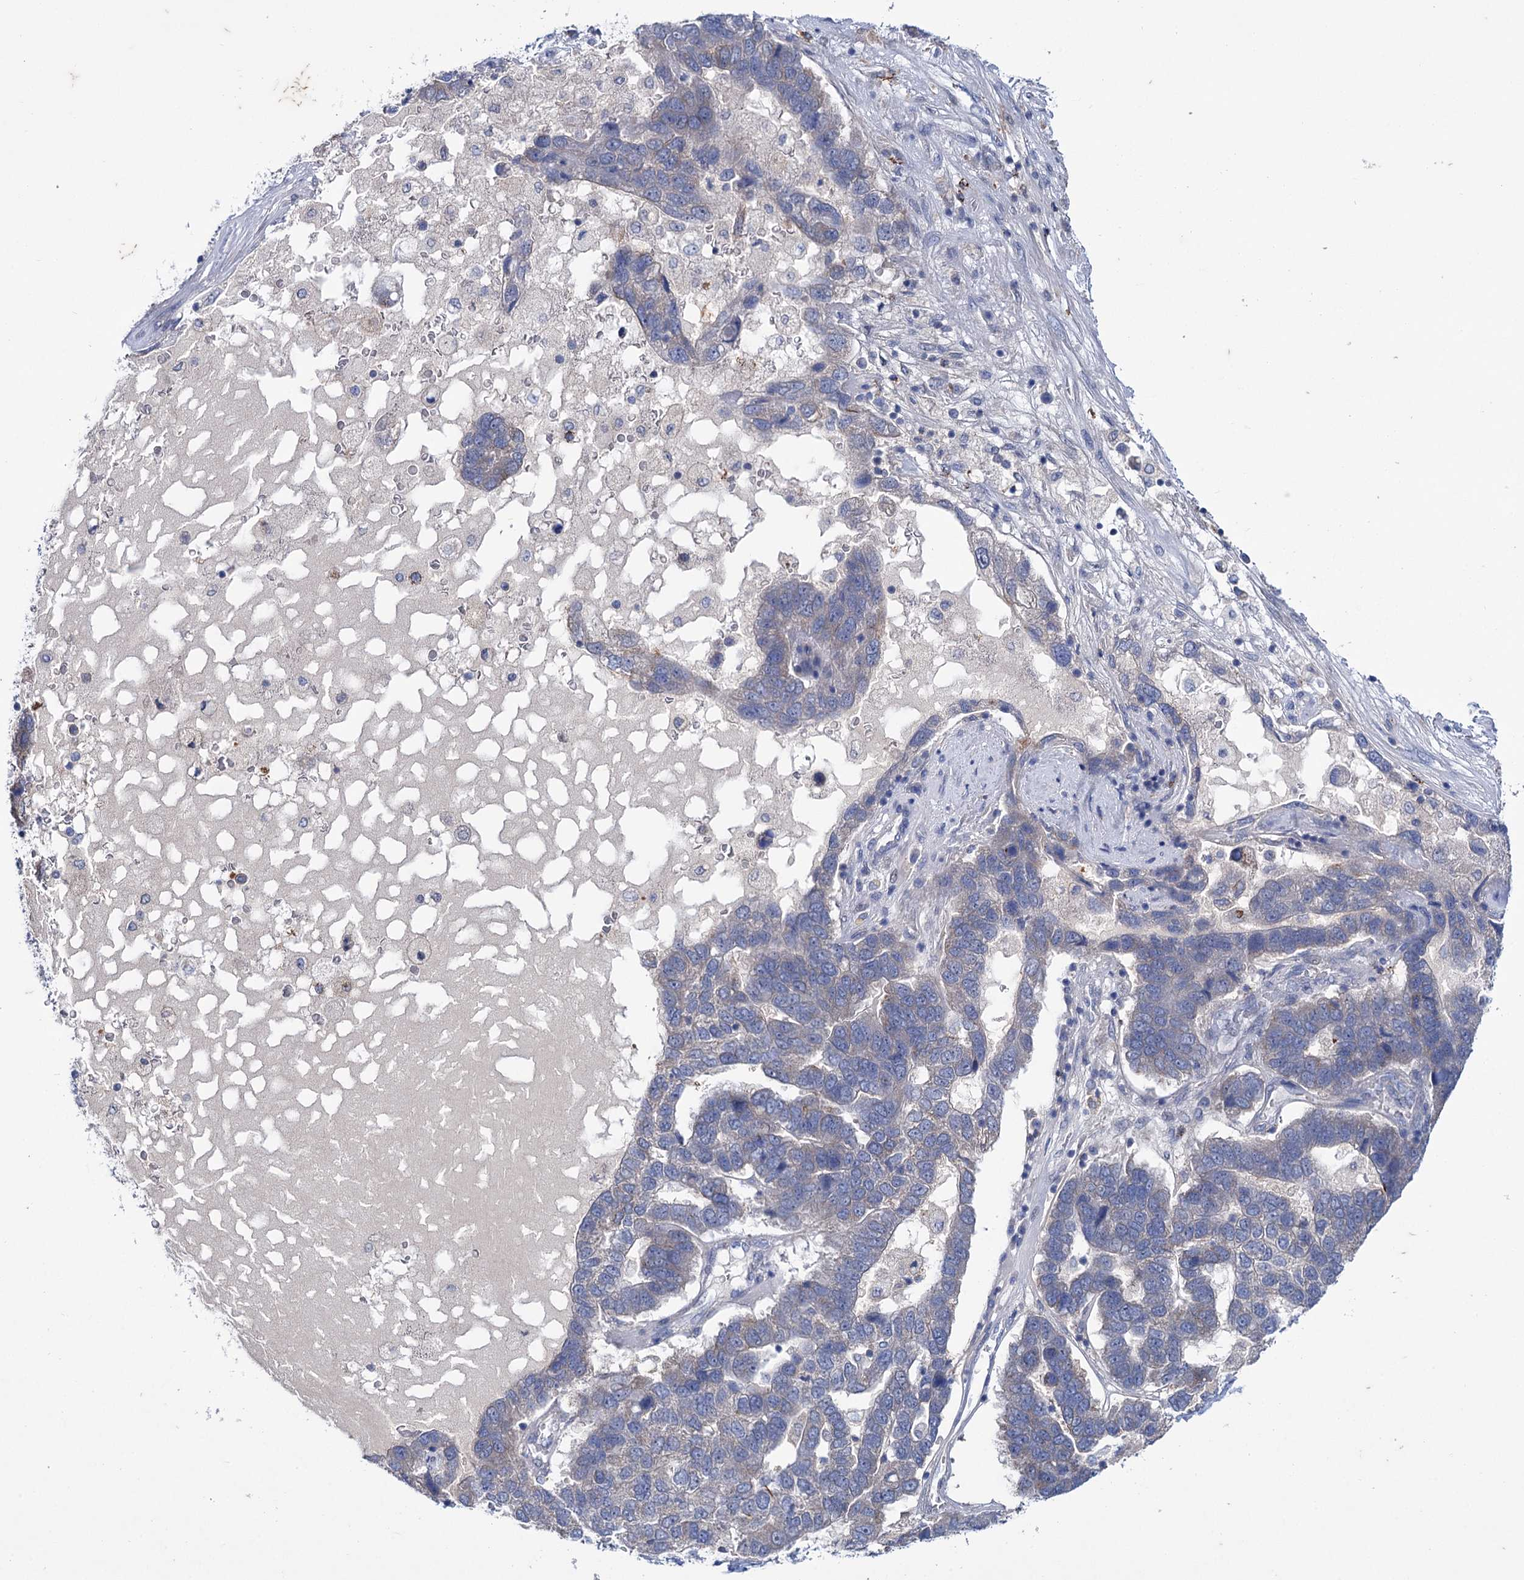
{"staining": {"intensity": "negative", "quantity": "none", "location": "none"}, "tissue": "pancreatic cancer", "cell_type": "Tumor cells", "image_type": "cancer", "snomed": [{"axis": "morphology", "description": "Adenocarcinoma, NOS"}, {"axis": "topography", "description": "Pancreas"}], "caption": "DAB immunohistochemical staining of human pancreatic cancer displays no significant expression in tumor cells.", "gene": "MID1IP1", "patient": {"sex": "female", "age": 61}}